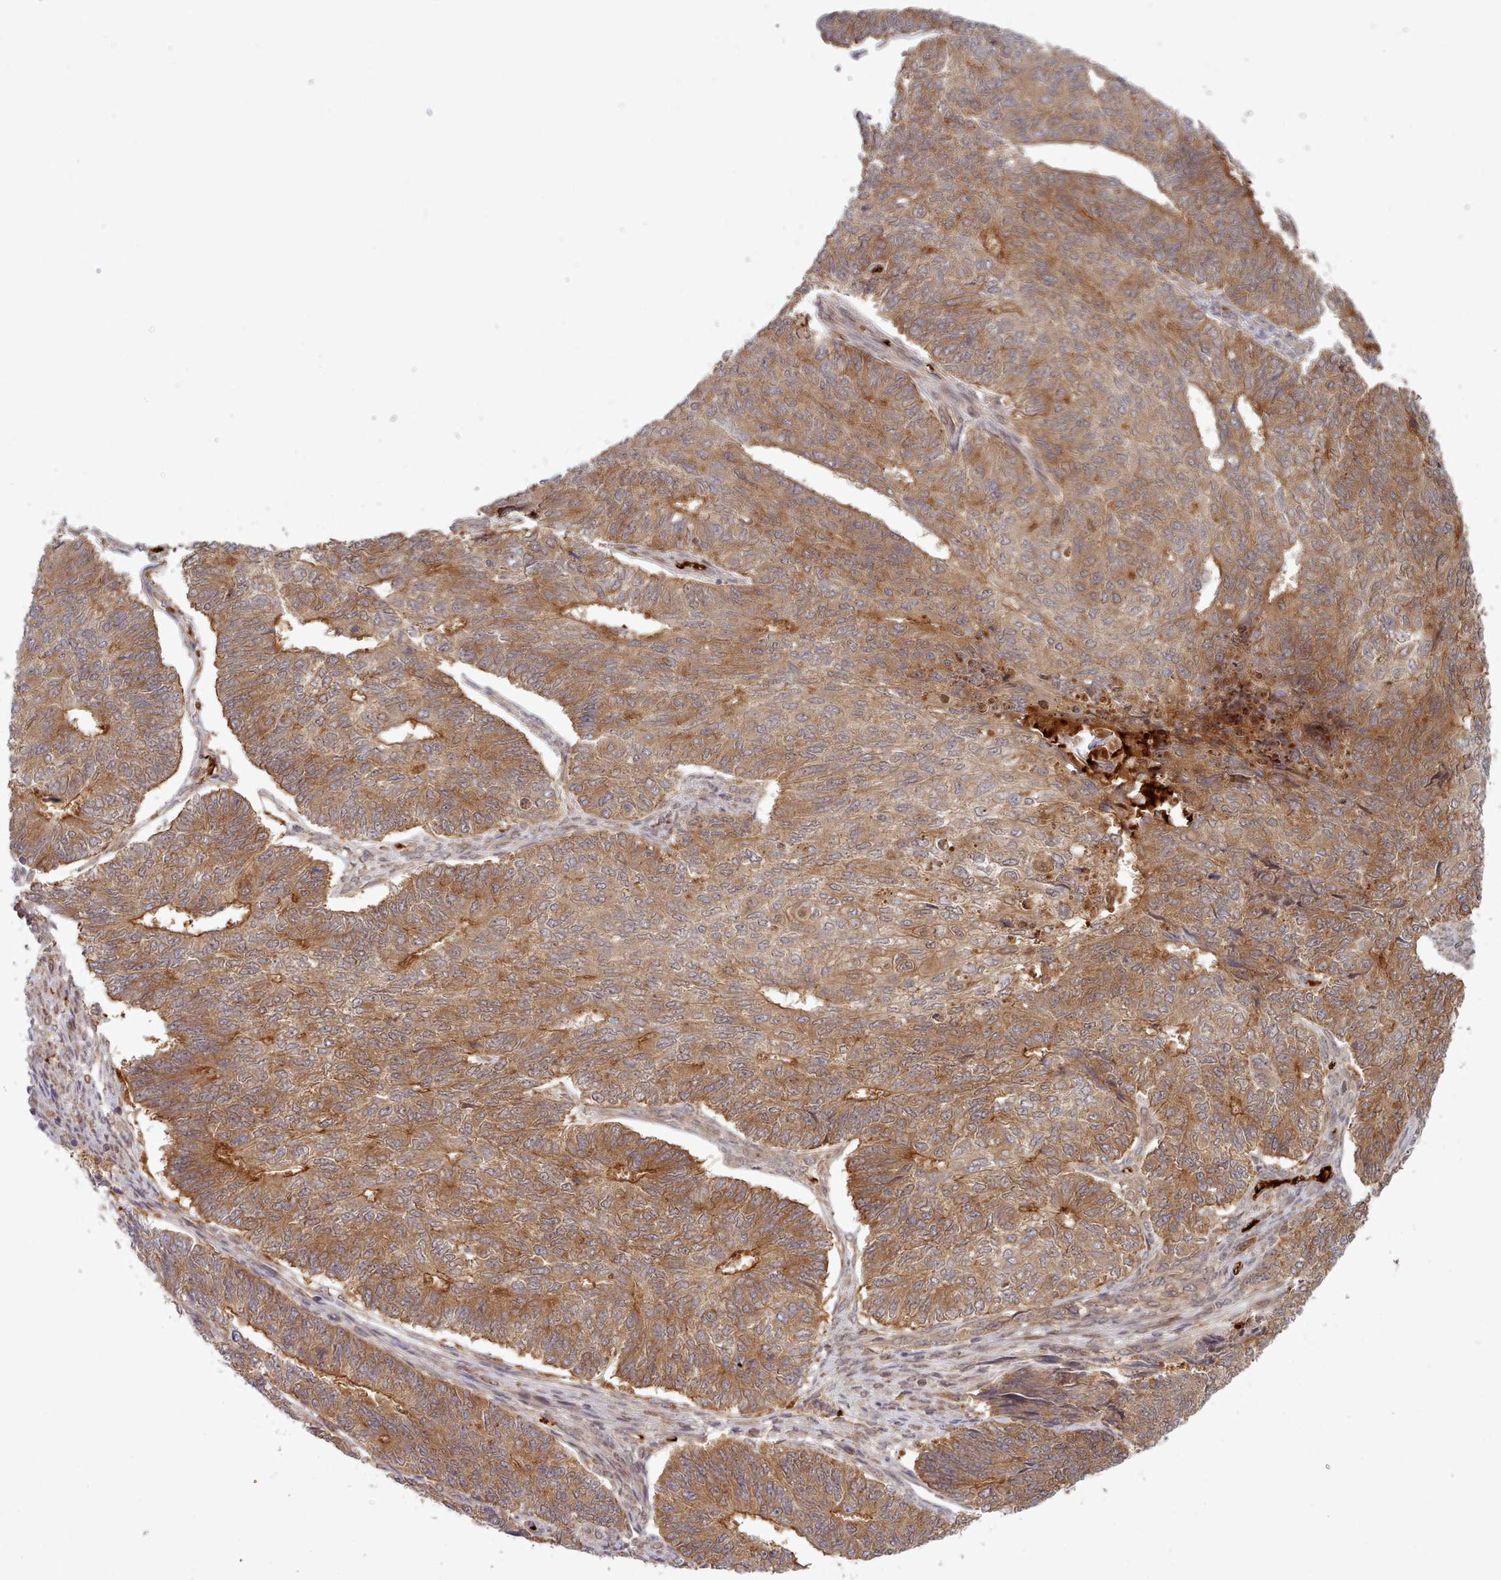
{"staining": {"intensity": "moderate", "quantity": ">75%", "location": "cytoplasmic/membranous"}, "tissue": "endometrial cancer", "cell_type": "Tumor cells", "image_type": "cancer", "snomed": [{"axis": "morphology", "description": "Adenocarcinoma, NOS"}, {"axis": "topography", "description": "Endometrium"}], "caption": "A brown stain labels moderate cytoplasmic/membranous staining of a protein in endometrial cancer tumor cells.", "gene": "UBE2G1", "patient": {"sex": "female", "age": 32}}